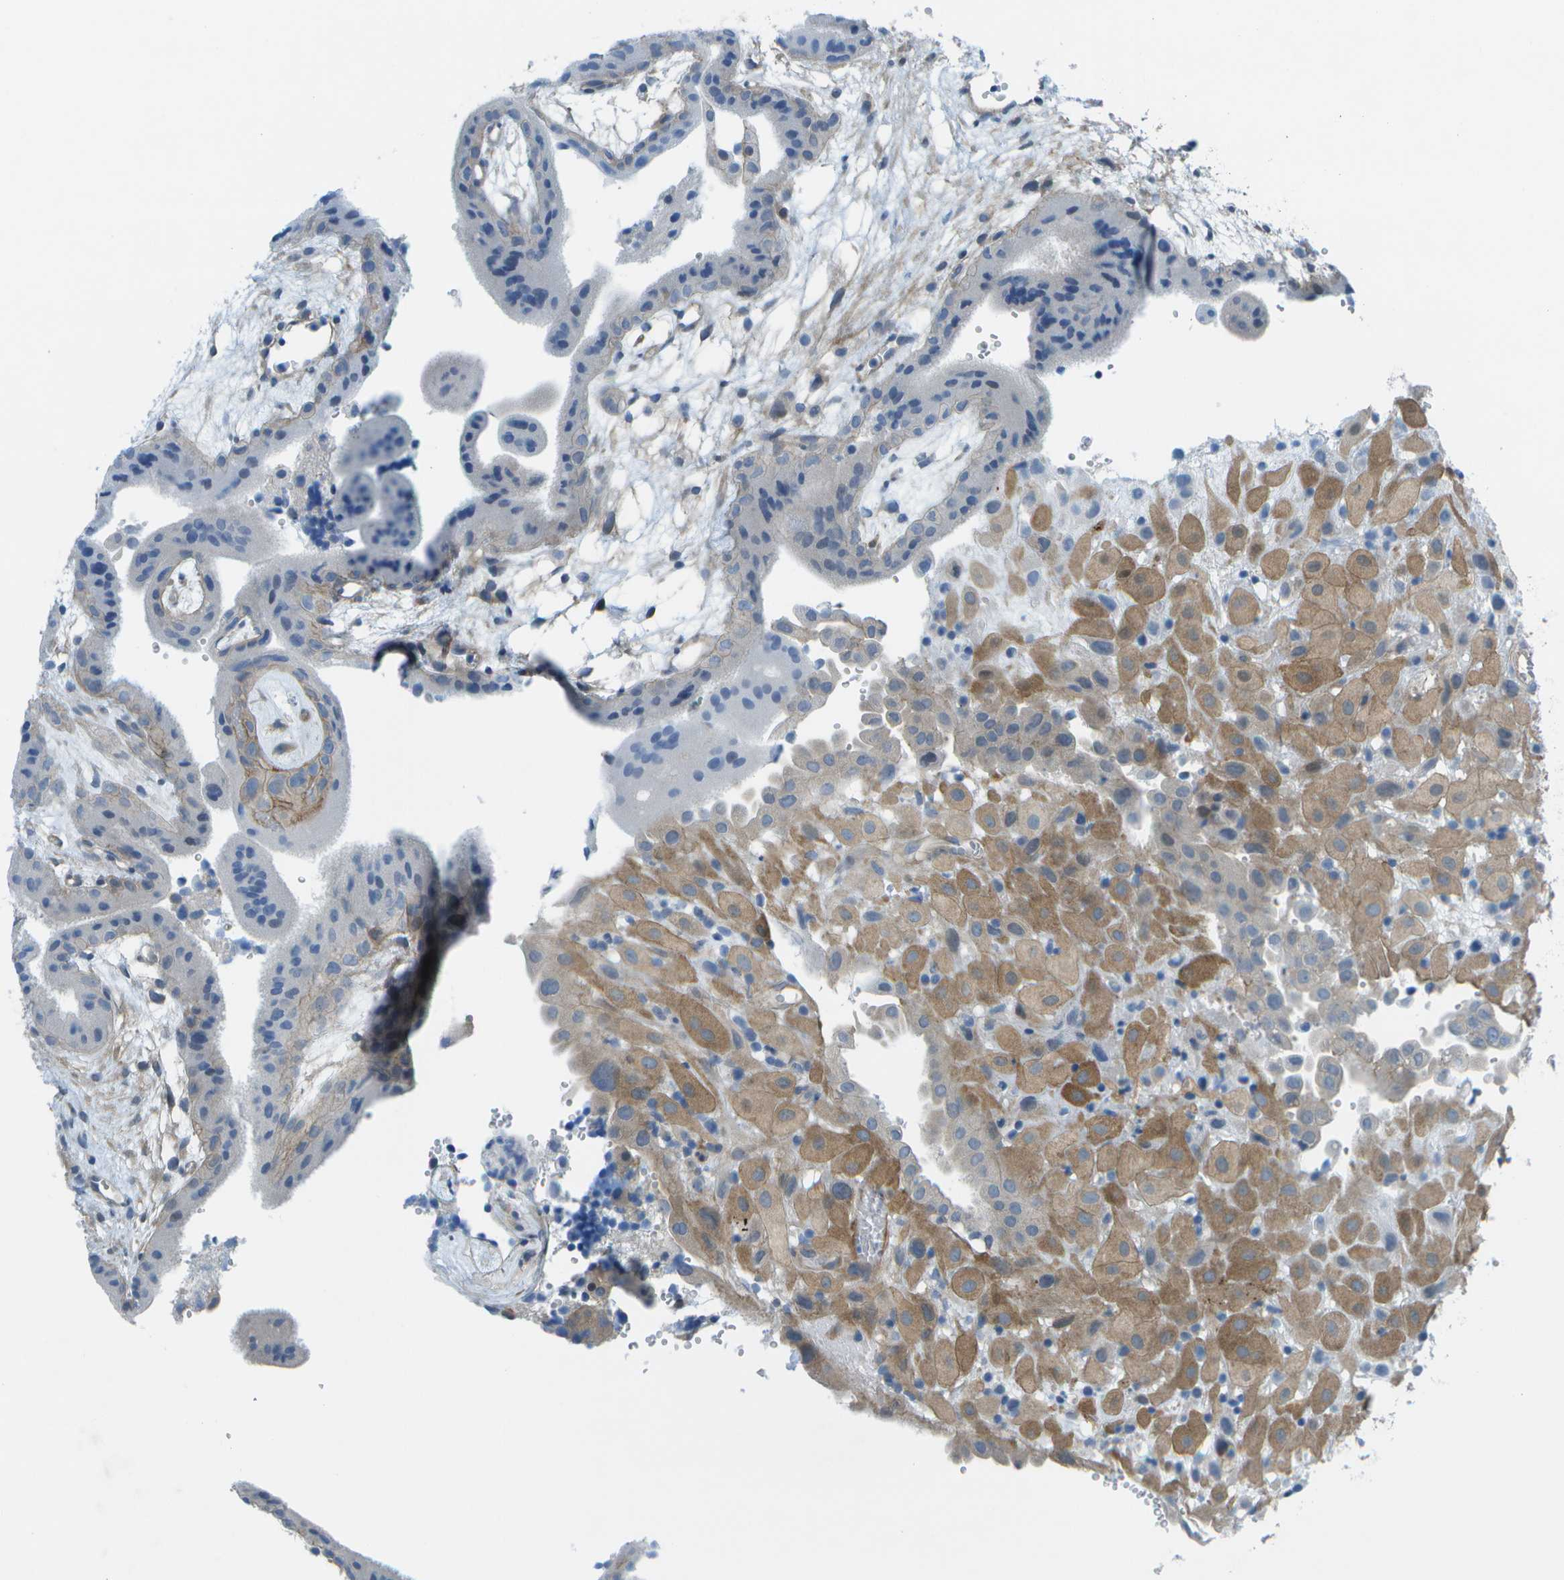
{"staining": {"intensity": "moderate", "quantity": ">75%", "location": "cytoplasmic/membranous"}, "tissue": "placenta", "cell_type": "Decidual cells", "image_type": "normal", "snomed": [{"axis": "morphology", "description": "Normal tissue, NOS"}, {"axis": "topography", "description": "Placenta"}], "caption": "Protein staining of normal placenta exhibits moderate cytoplasmic/membranous expression in approximately >75% of decidual cells. (DAB IHC, brown staining for protein, blue staining for nuclei).", "gene": "SORBS3", "patient": {"sex": "female", "age": 18}}